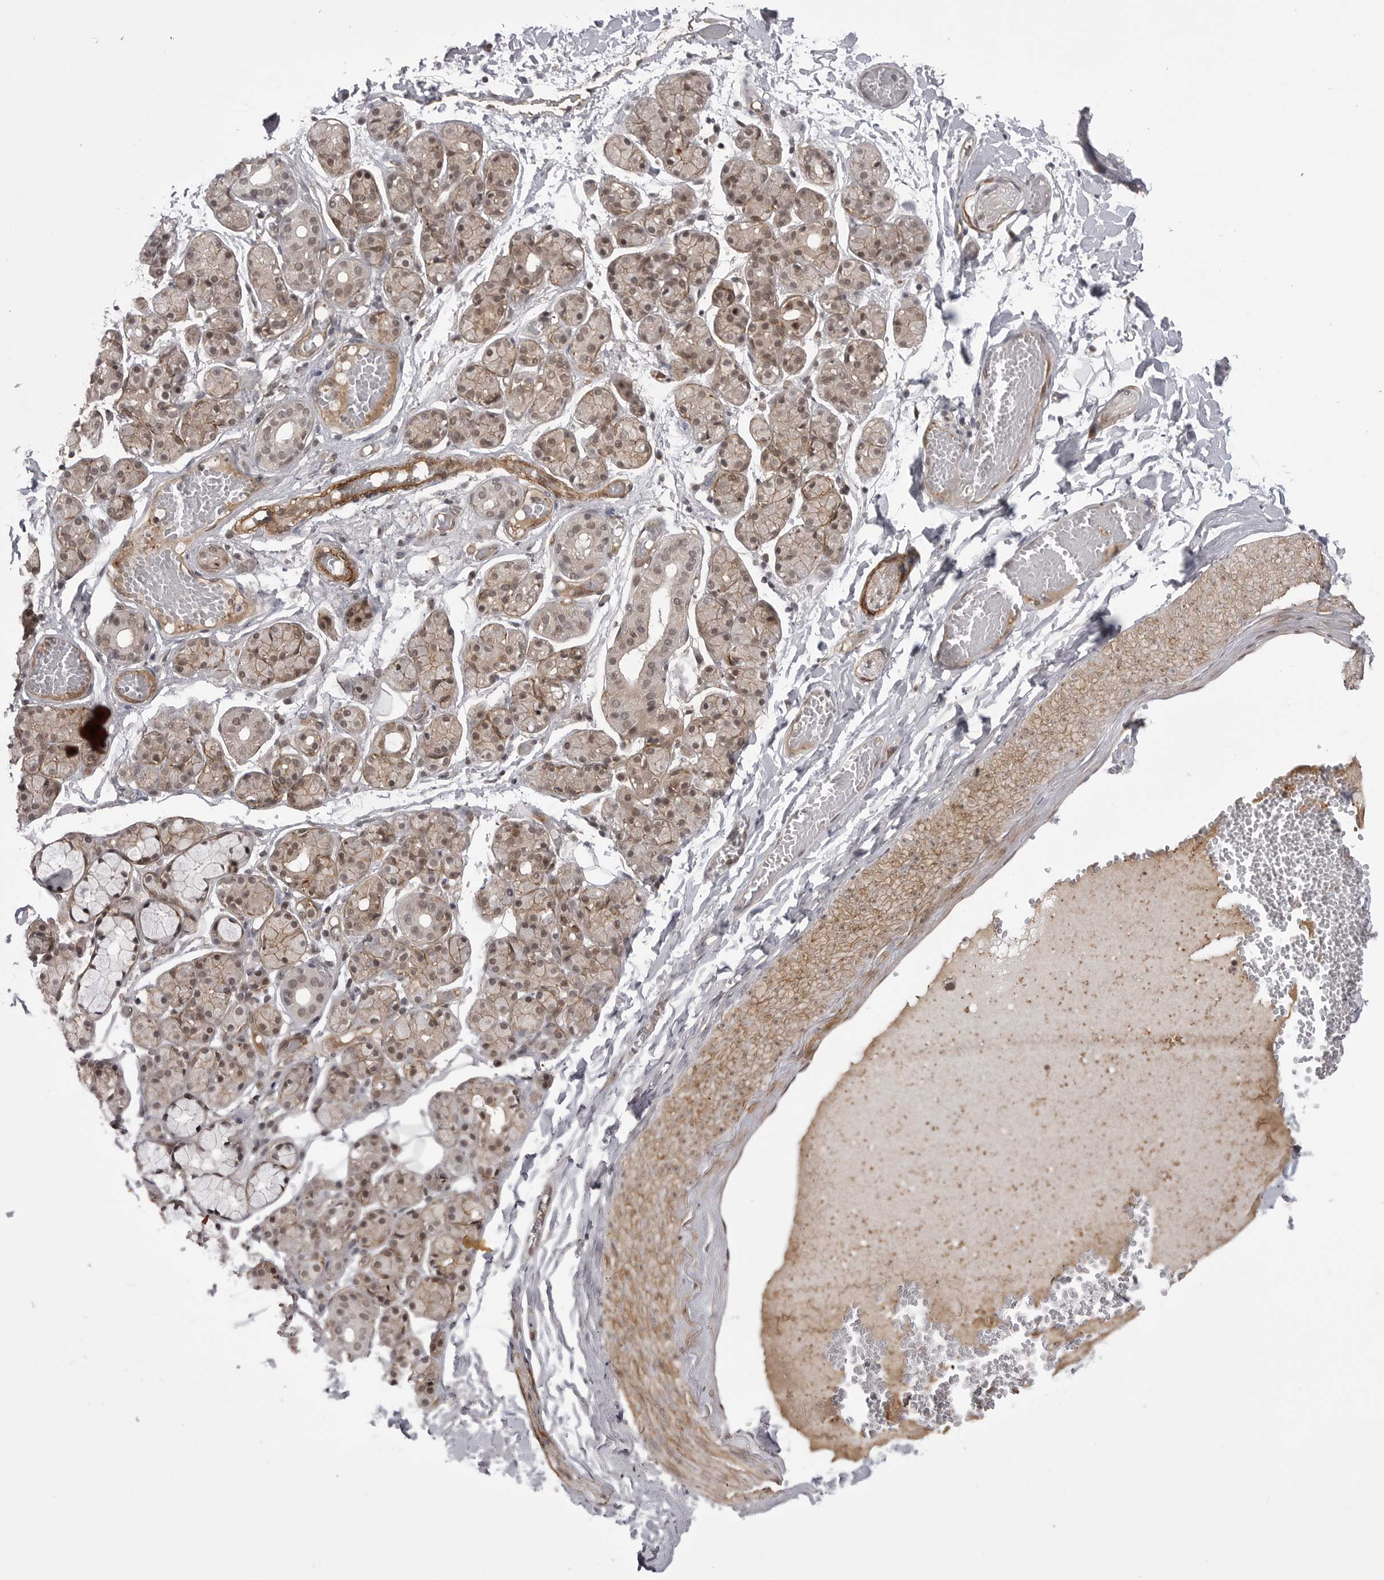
{"staining": {"intensity": "moderate", "quantity": ">75%", "location": "cytoplasmic/membranous,nuclear"}, "tissue": "salivary gland", "cell_type": "Glandular cells", "image_type": "normal", "snomed": [{"axis": "morphology", "description": "Normal tissue, NOS"}, {"axis": "topography", "description": "Salivary gland"}], "caption": "Immunohistochemistry micrograph of benign salivary gland stained for a protein (brown), which exhibits medium levels of moderate cytoplasmic/membranous,nuclear expression in about >75% of glandular cells.", "gene": "SORBS1", "patient": {"sex": "male", "age": 63}}